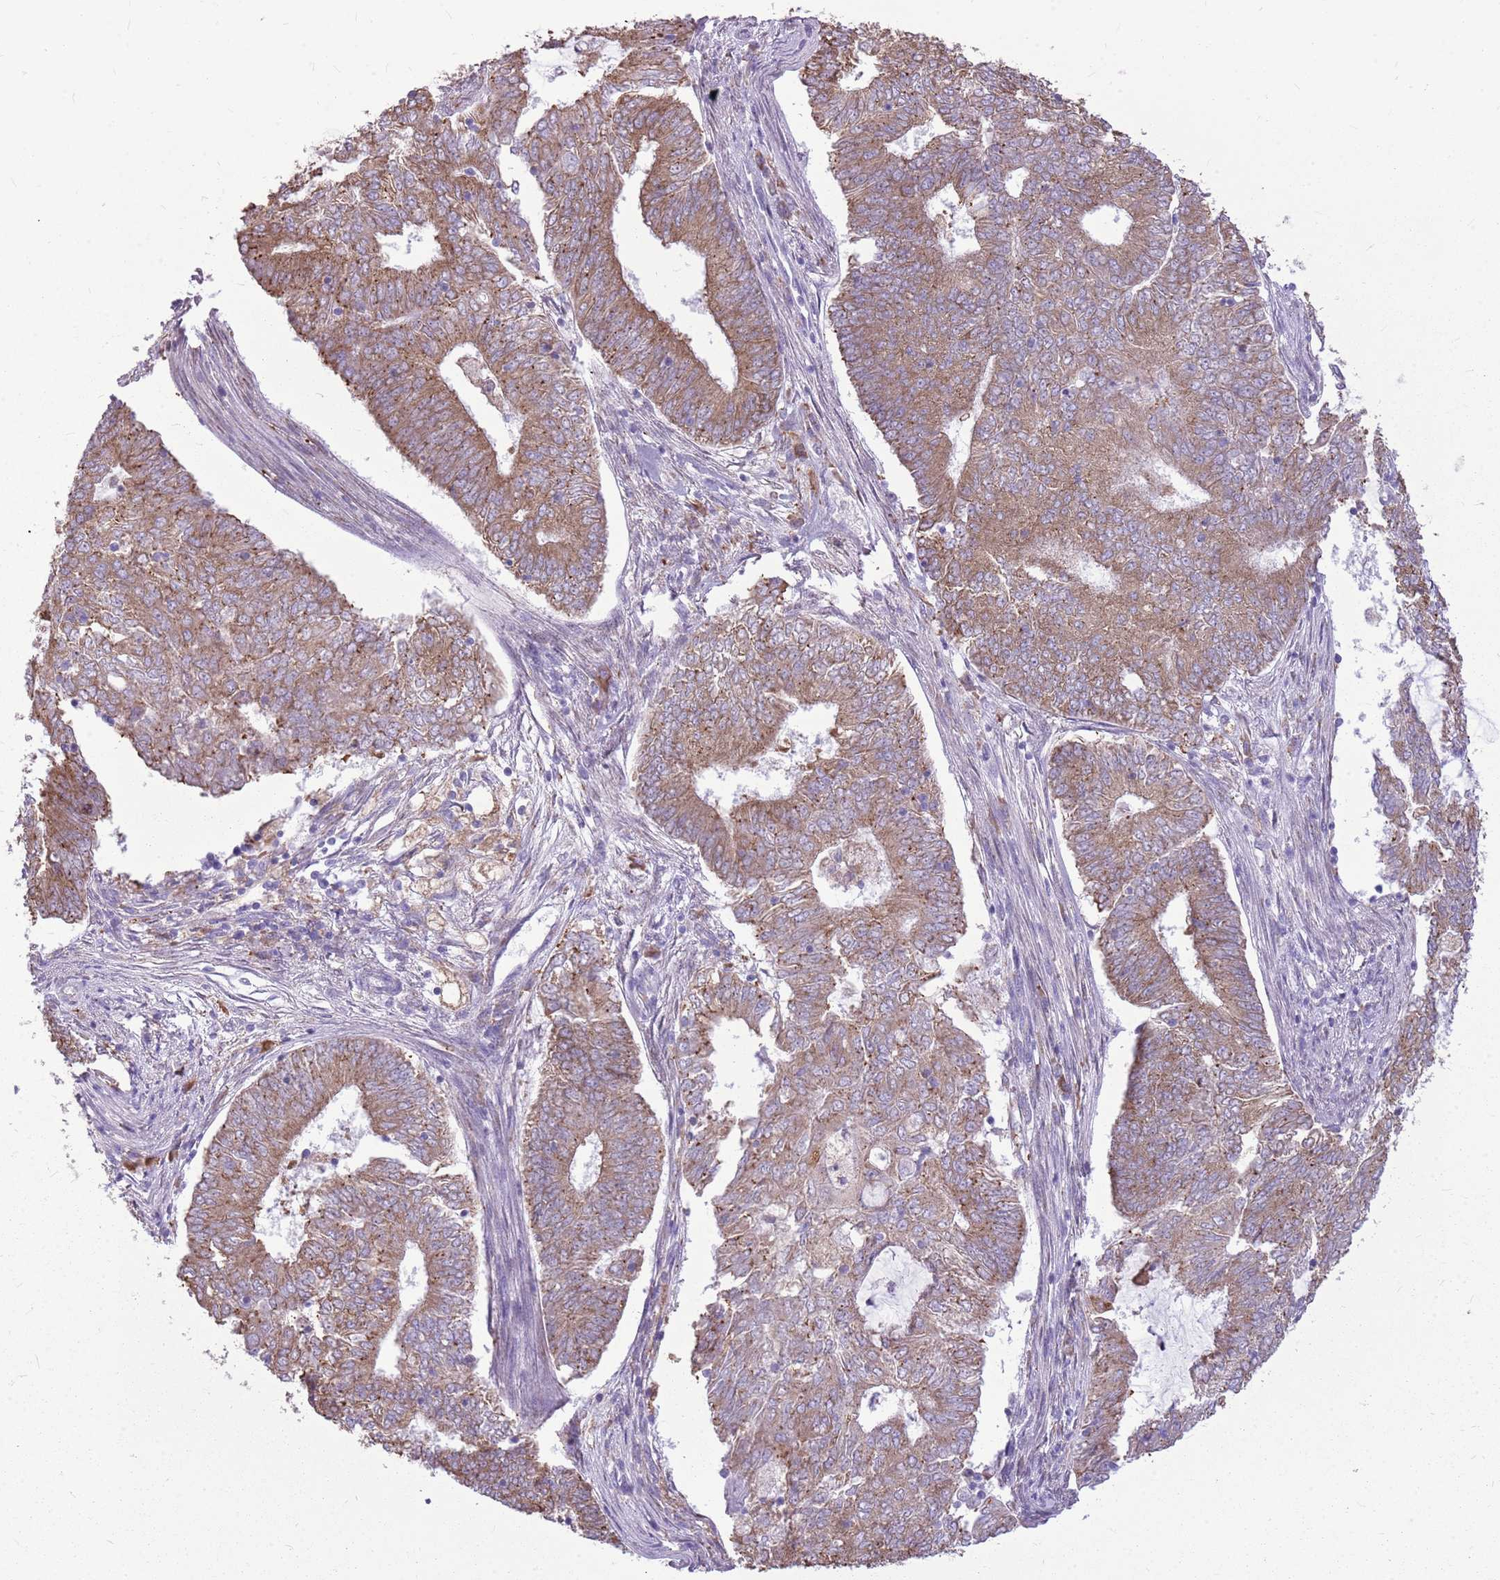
{"staining": {"intensity": "moderate", "quantity": ">75%", "location": "cytoplasmic/membranous"}, "tissue": "endometrial cancer", "cell_type": "Tumor cells", "image_type": "cancer", "snomed": [{"axis": "morphology", "description": "Adenocarcinoma, NOS"}, {"axis": "topography", "description": "Endometrium"}], "caption": "Endometrial adenocarcinoma stained for a protein (brown) demonstrates moderate cytoplasmic/membranous positive positivity in about >75% of tumor cells.", "gene": "KCTD19", "patient": {"sex": "female", "age": 62}}